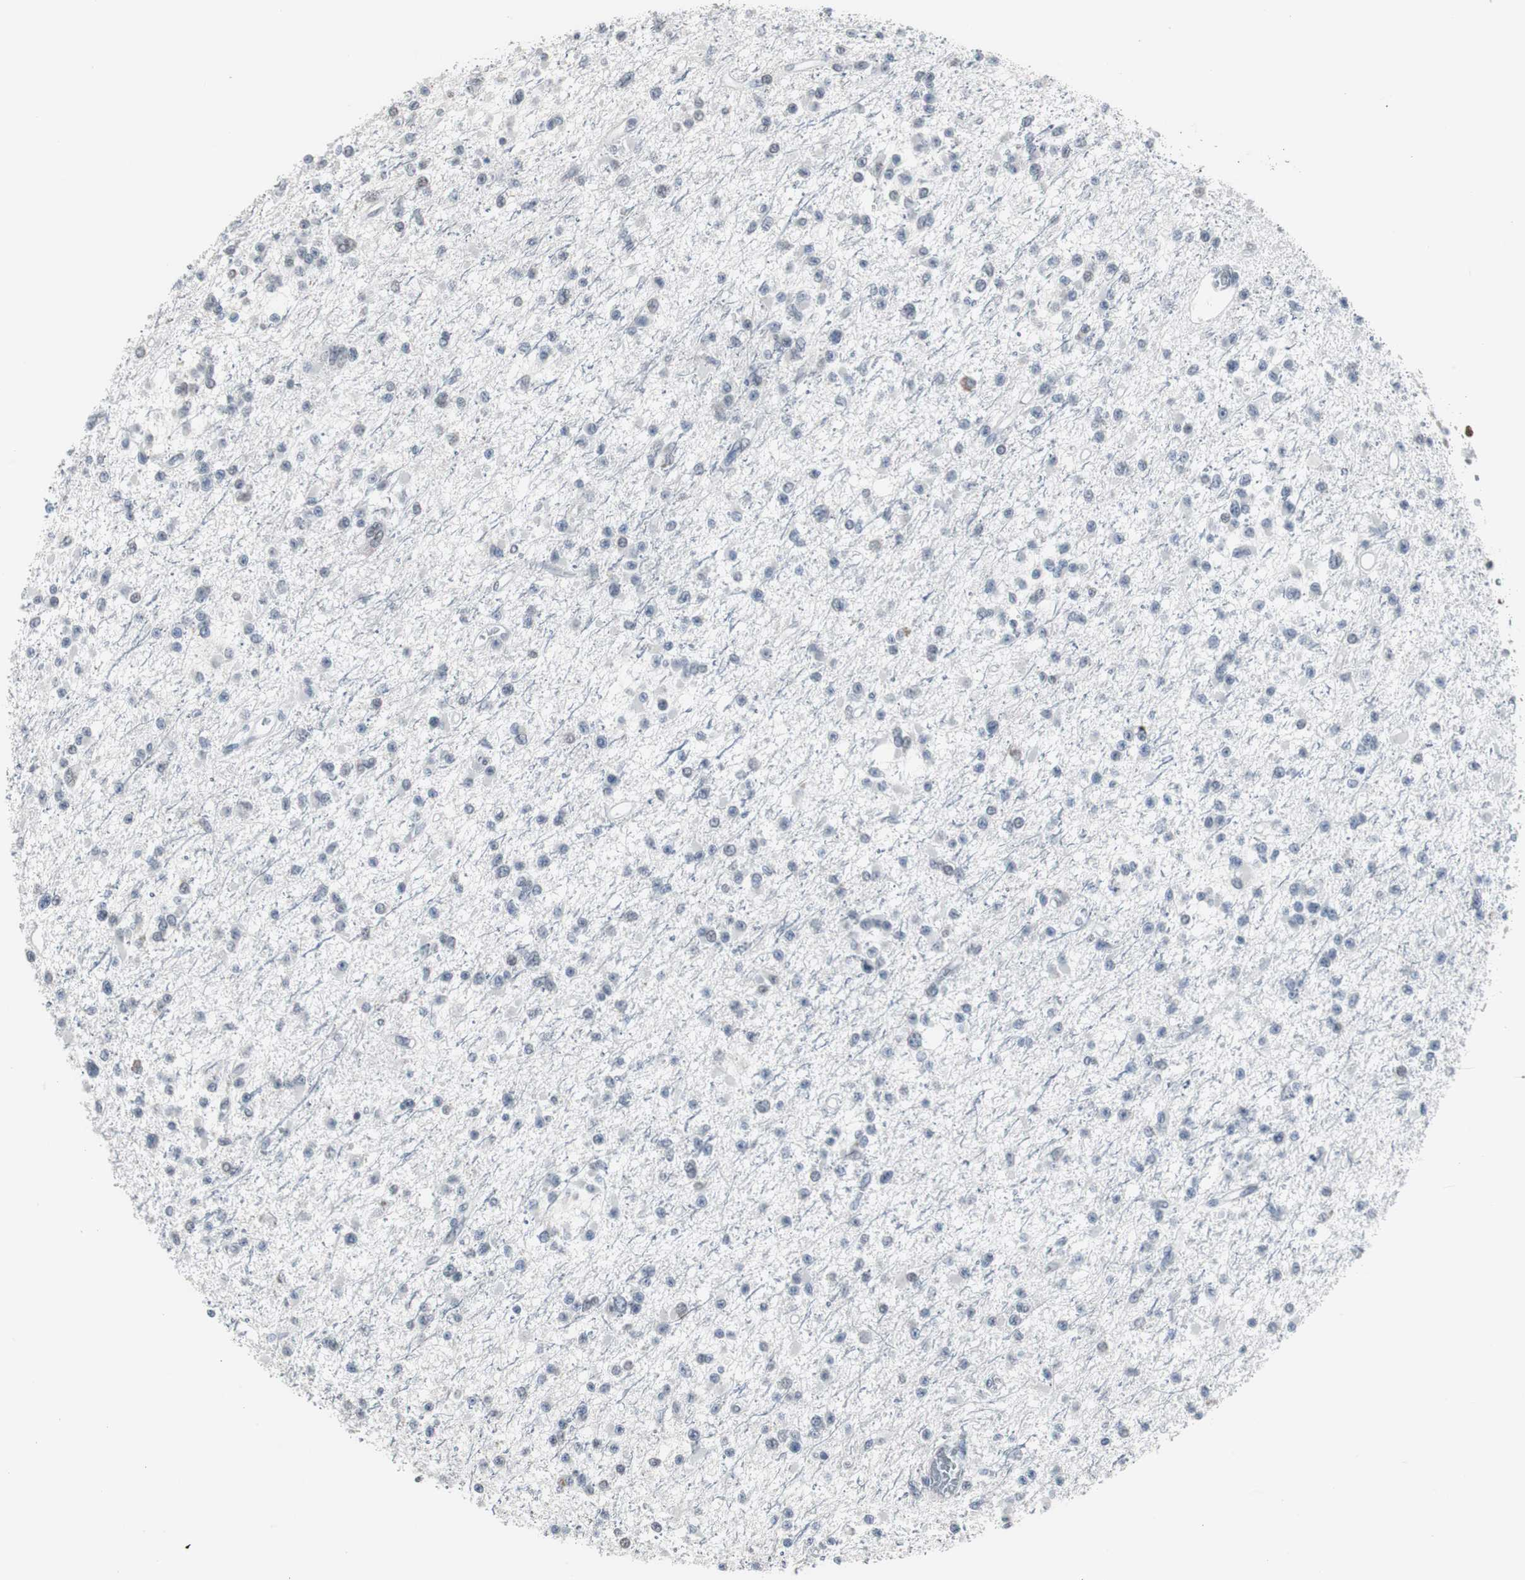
{"staining": {"intensity": "negative", "quantity": "none", "location": "none"}, "tissue": "glioma", "cell_type": "Tumor cells", "image_type": "cancer", "snomed": [{"axis": "morphology", "description": "Glioma, malignant, Low grade"}, {"axis": "topography", "description": "Brain"}], "caption": "Immunohistochemistry of human malignant glioma (low-grade) exhibits no expression in tumor cells.", "gene": "FOXP4", "patient": {"sex": "female", "age": 22}}